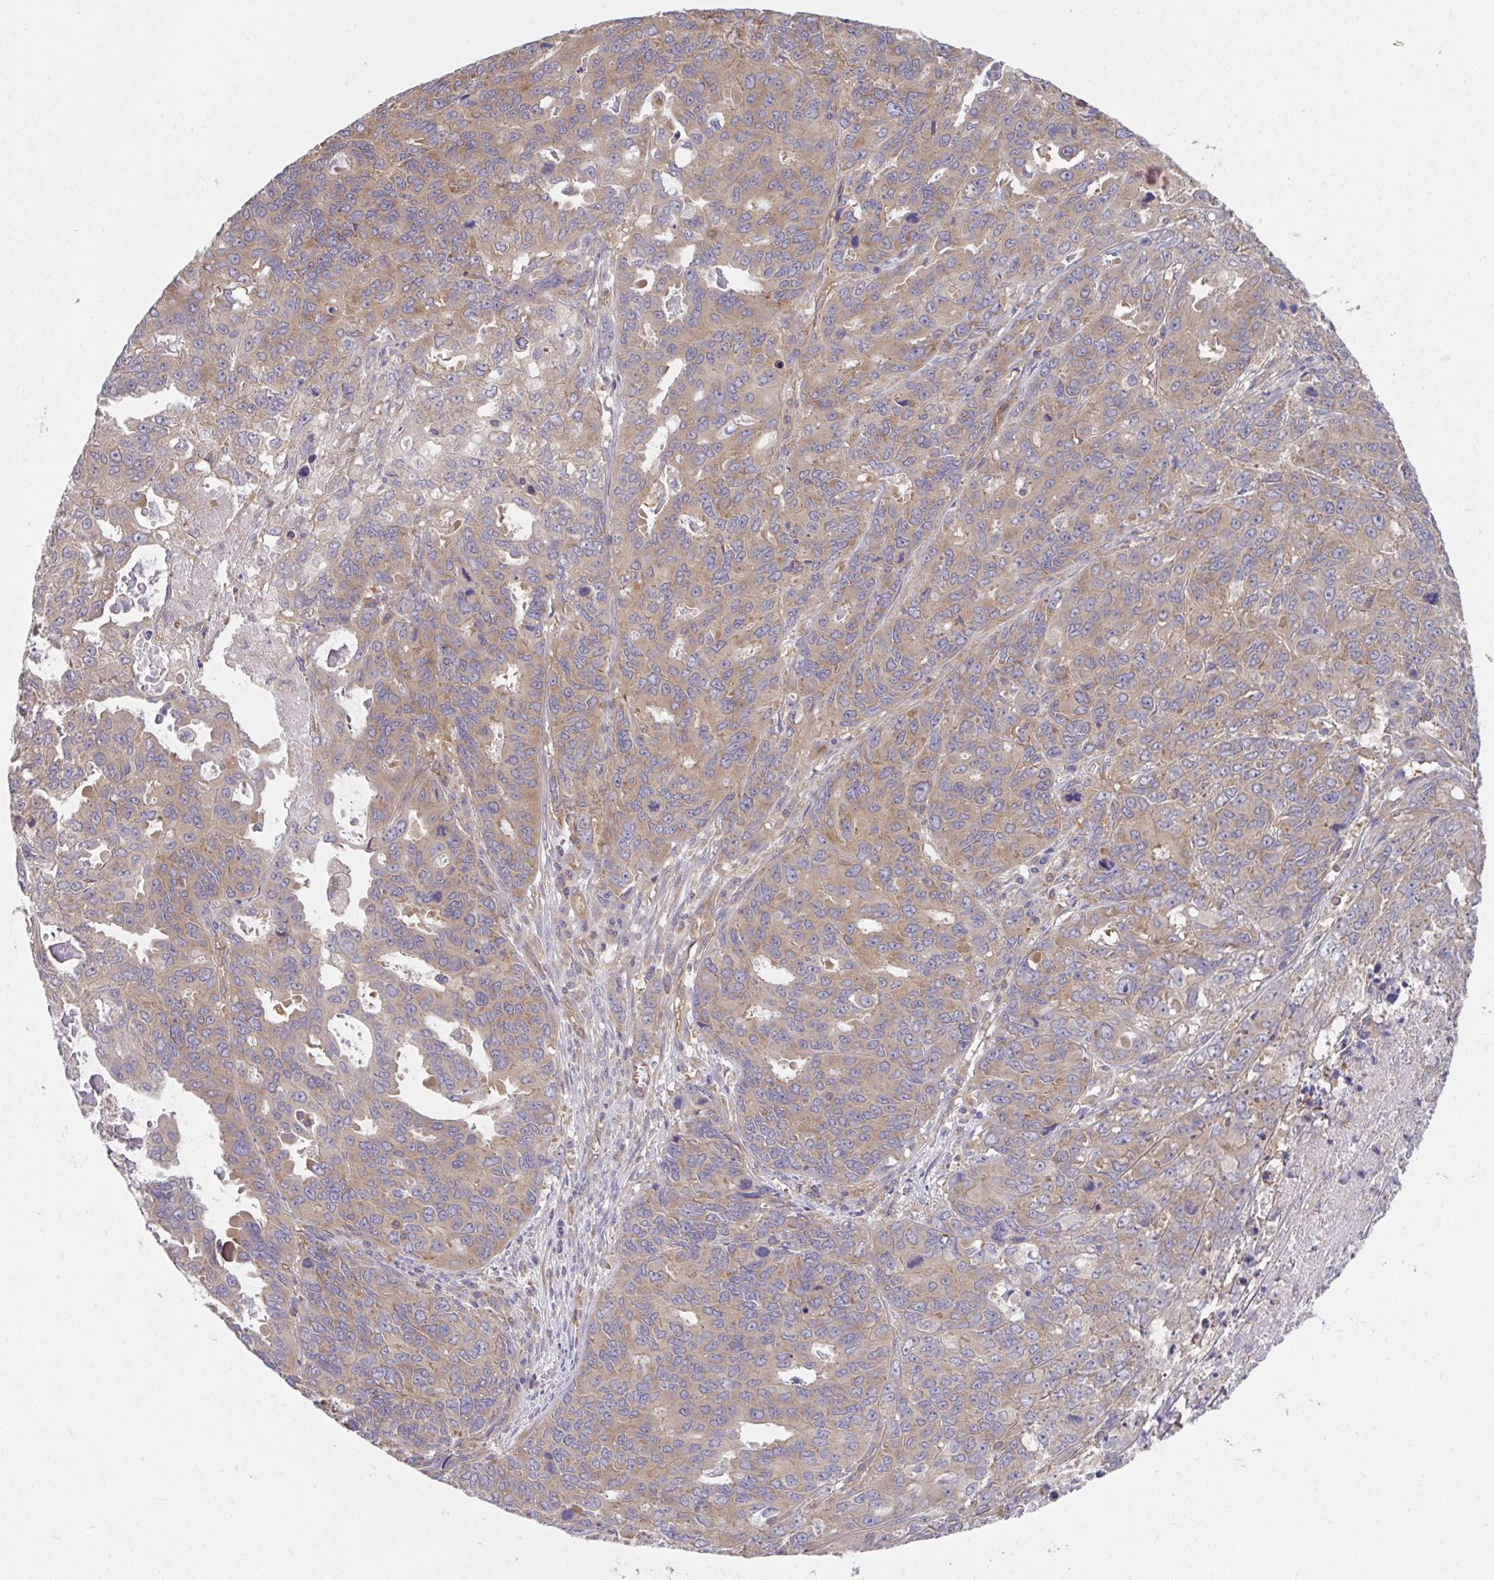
{"staining": {"intensity": "moderate", "quantity": ">75%", "location": "cytoplasmic/membranous"}, "tissue": "endometrial cancer", "cell_type": "Tumor cells", "image_type": "cancer", "snomed": [{"axis": "morphology", "description": "Adenocarcinoma, NOS"}, {"axis": "topography", "description": "Uterus"}], "caption": "A photomicrograph of human adenocarcinoma (endometrial) stained for a protein shows moderate cytoplasmic/membranous brown staining in tumor cells.", "gene": "TMEM229A", "patient": {"sex": "female", "age": 79}}